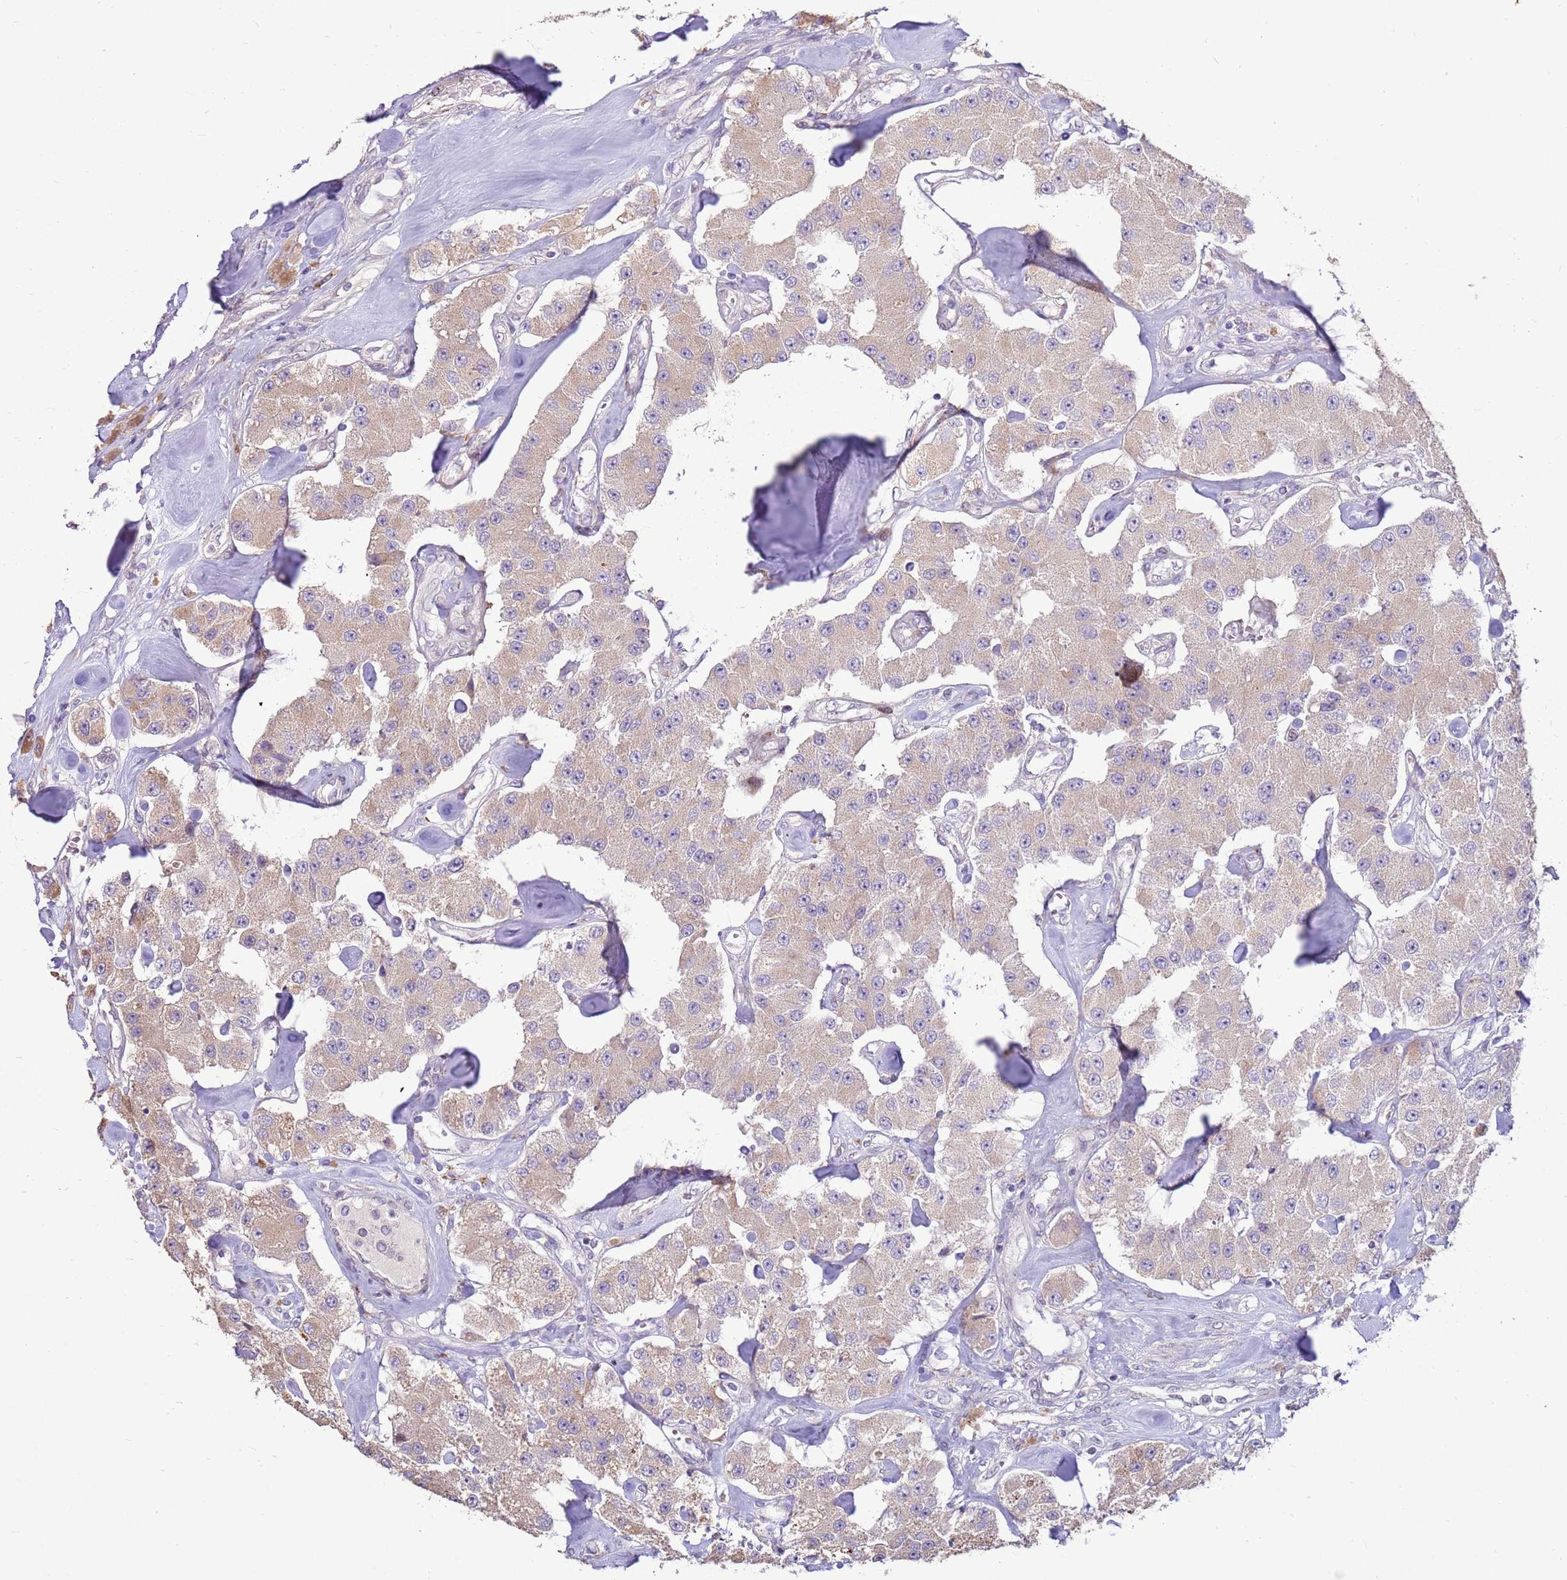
{"staining": {"intensity": "weak", "quantity": ">75%", "location": "cytoplasmic/membranous"}, "tissue": "carcinoid", "cell_type": "Tumor cells", "image_type": "cancer", "snomed": [{"axis": "morphology", "description": "Carcinoid, malignant, NOS"}, {"axis": "topography", "description": "Pancreas"}], "caption": "Human carcinoid stained with a brown dye shows weak cytoplasmic/membranous positive staining in approximately >75% of tumor cells.", "gene": "LGI4", "patient": {"sex": "male", "age": 41}}